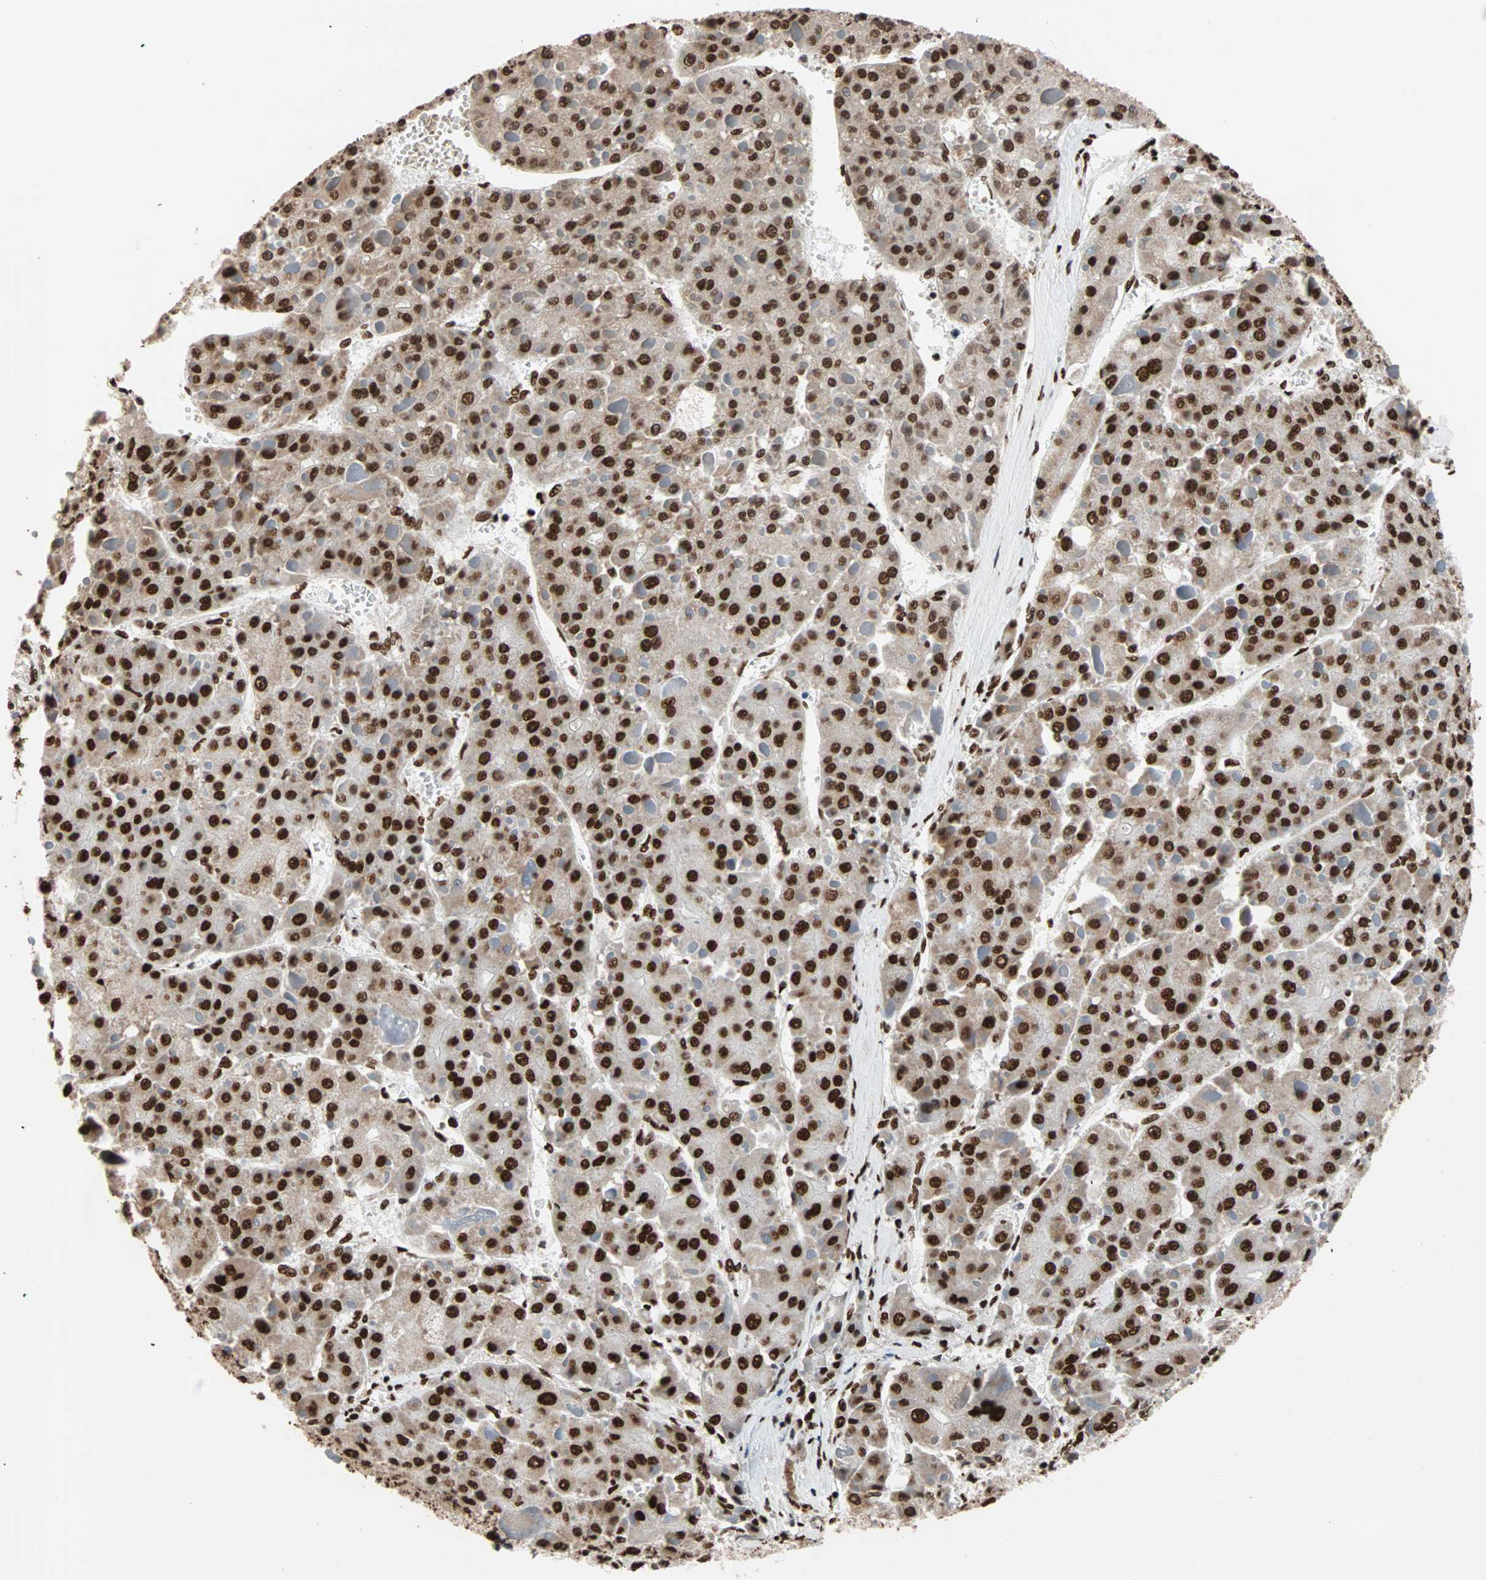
{"staining": {"intensity": "strong", "quantity": ">75%", "location": "nuclear"}, "tissue": "liver cancer", "cell_type": "Tumor cells", "image_type": "cancer", "snomed": [{"axis": "morphology", "description": "Carcinoma, Hepatocellular, NOS"}, {"axis": "topography", "description": "Liver"}], "caption": "Immunohistochemical staining of liver cancer (hepatocellular carcinoma) displays high levels of strong nuclear protein positivity in about >75% of tumor cells.", "gene": "ILF2", "patient": {"sex": "female", "age": 73}}